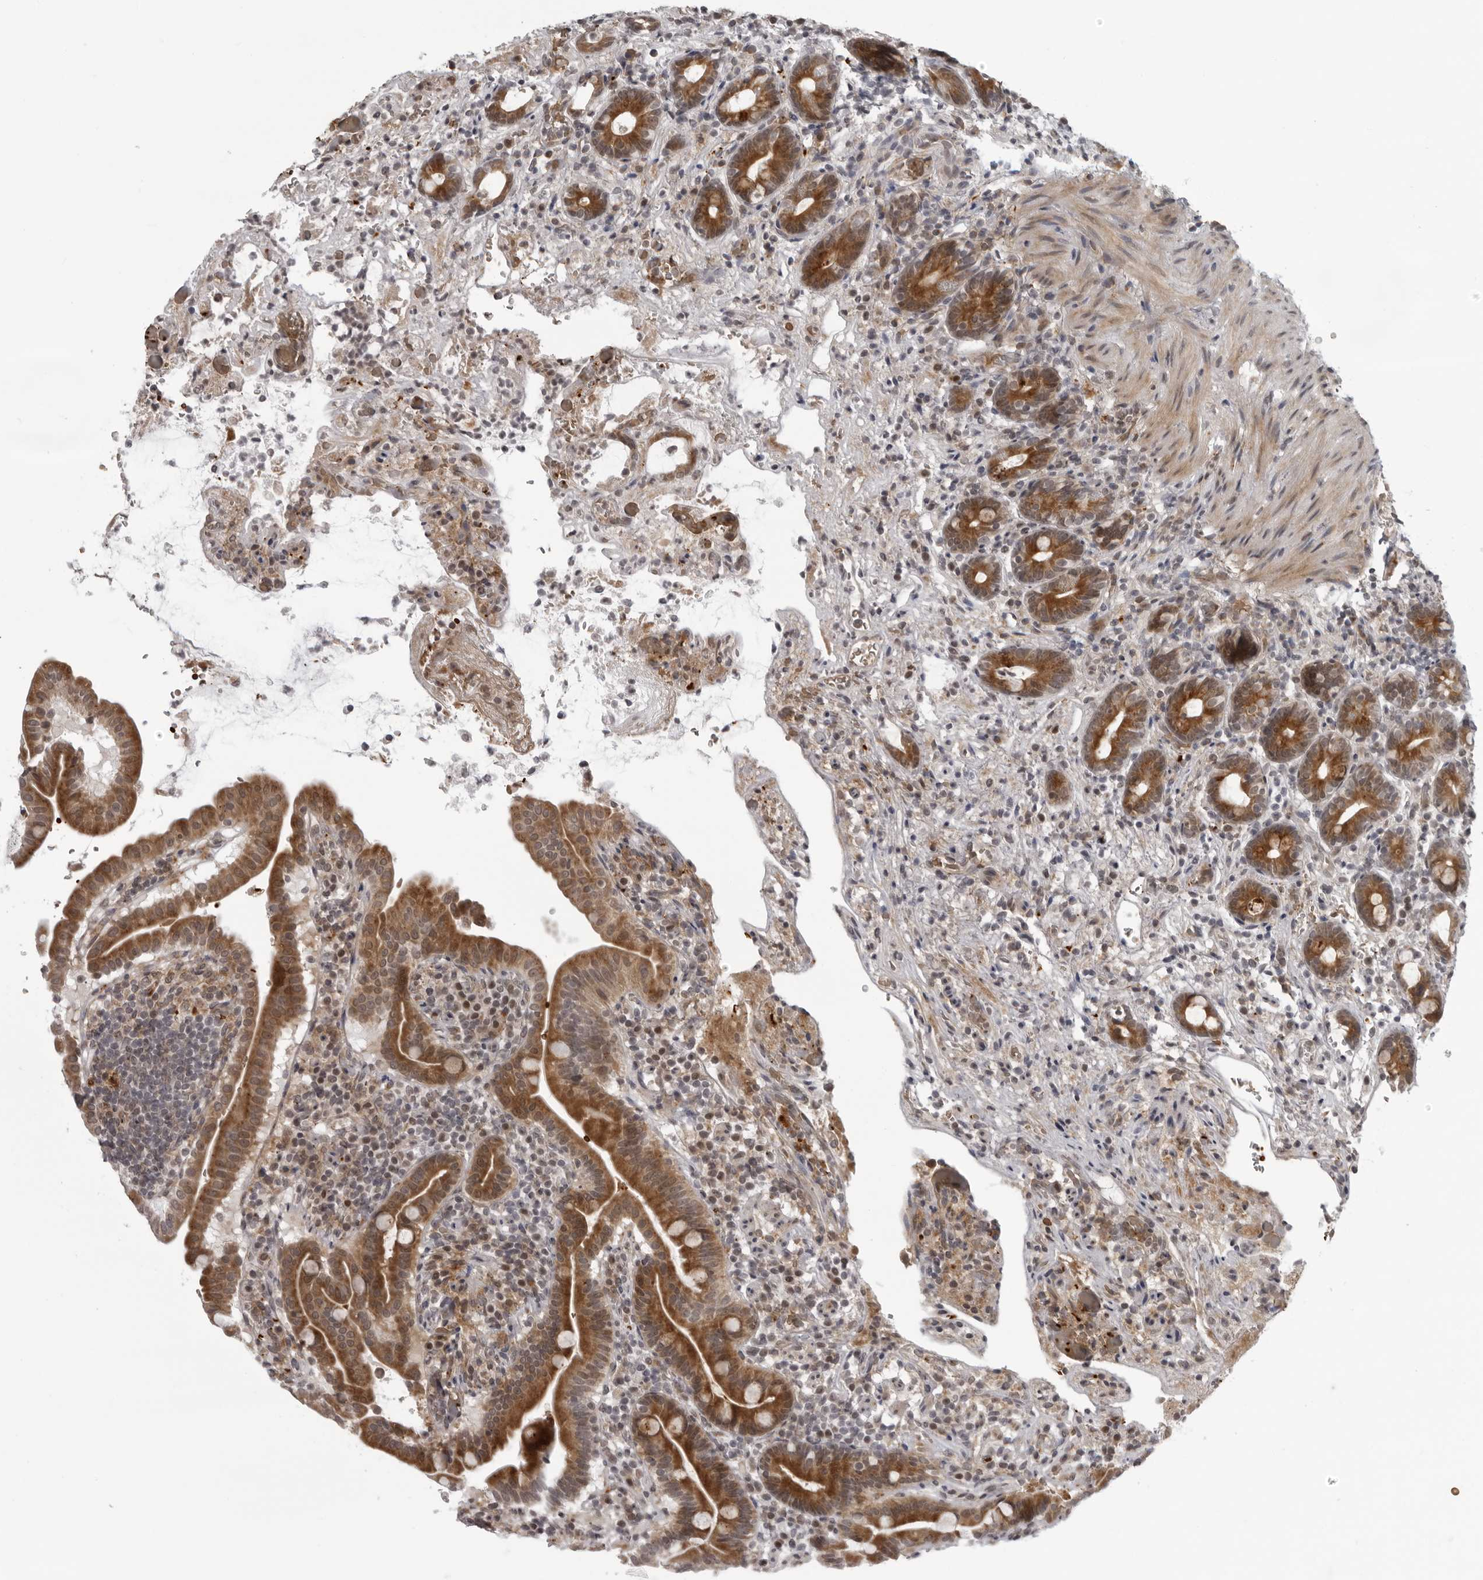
{"staining": {"intensity": "strong", "quantity": "25%-75%", "location": "cytoplasmic/membranous"}, "tissue": "duodenum", "cell_type": "Glandular cells", "image_type": "normal", "snomed": [{"axis": "morphology", "description": "Normal tissue, NOS"}, {"axis": "topography", "description": "Duodenum"}], "caption": "There is high levels of strong cytoplasmic/membranous staining in glandular cells of normal duodenum, as demonstrated by immunohistochemical staining (brown color).", "gene": "THOP1", "patient": {"sex": "male", "age": 54}}